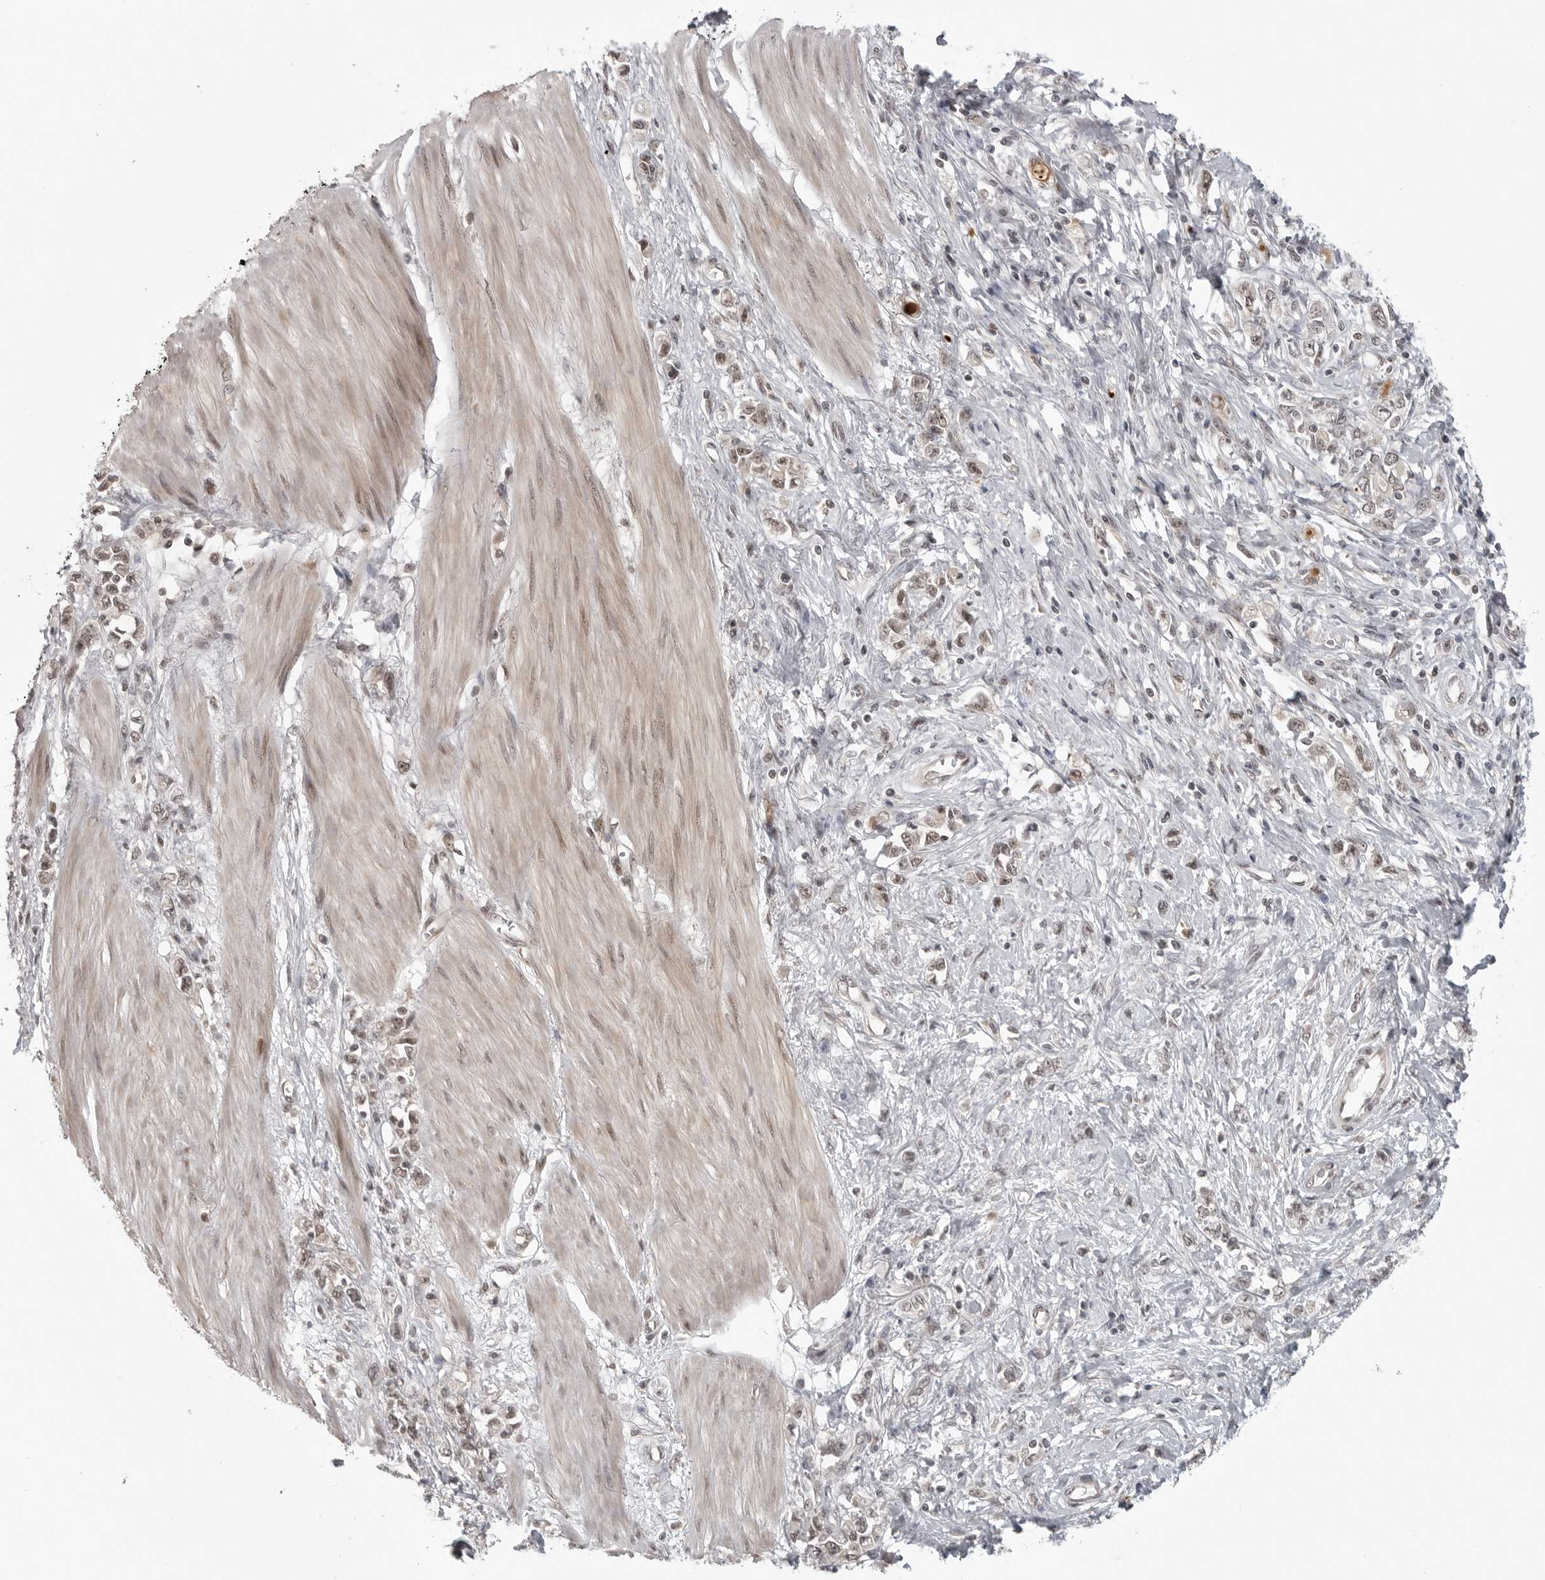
{"staining": {"intensity": "weak", "quantity": ">75%", "location": "nuclear"}, "tissue": "stomach cancer", "cell_type": "Tumor cells", "image_type": "cancer", "snomed": [{"axis": "morphology", "description": "Adenocarcinoma, NOS"}, {"axis": "topography", "description": "Stomach"}], "caption": "Stomach cancer stained with immunohistochemistry displays weak nuclear expression in approximately >75% of tumor cells. (DAB IHC, brown staining for protein, blue staining for nuclei).", "gene": "PEG3", "patient": {"sex": "female", "age": 76}}